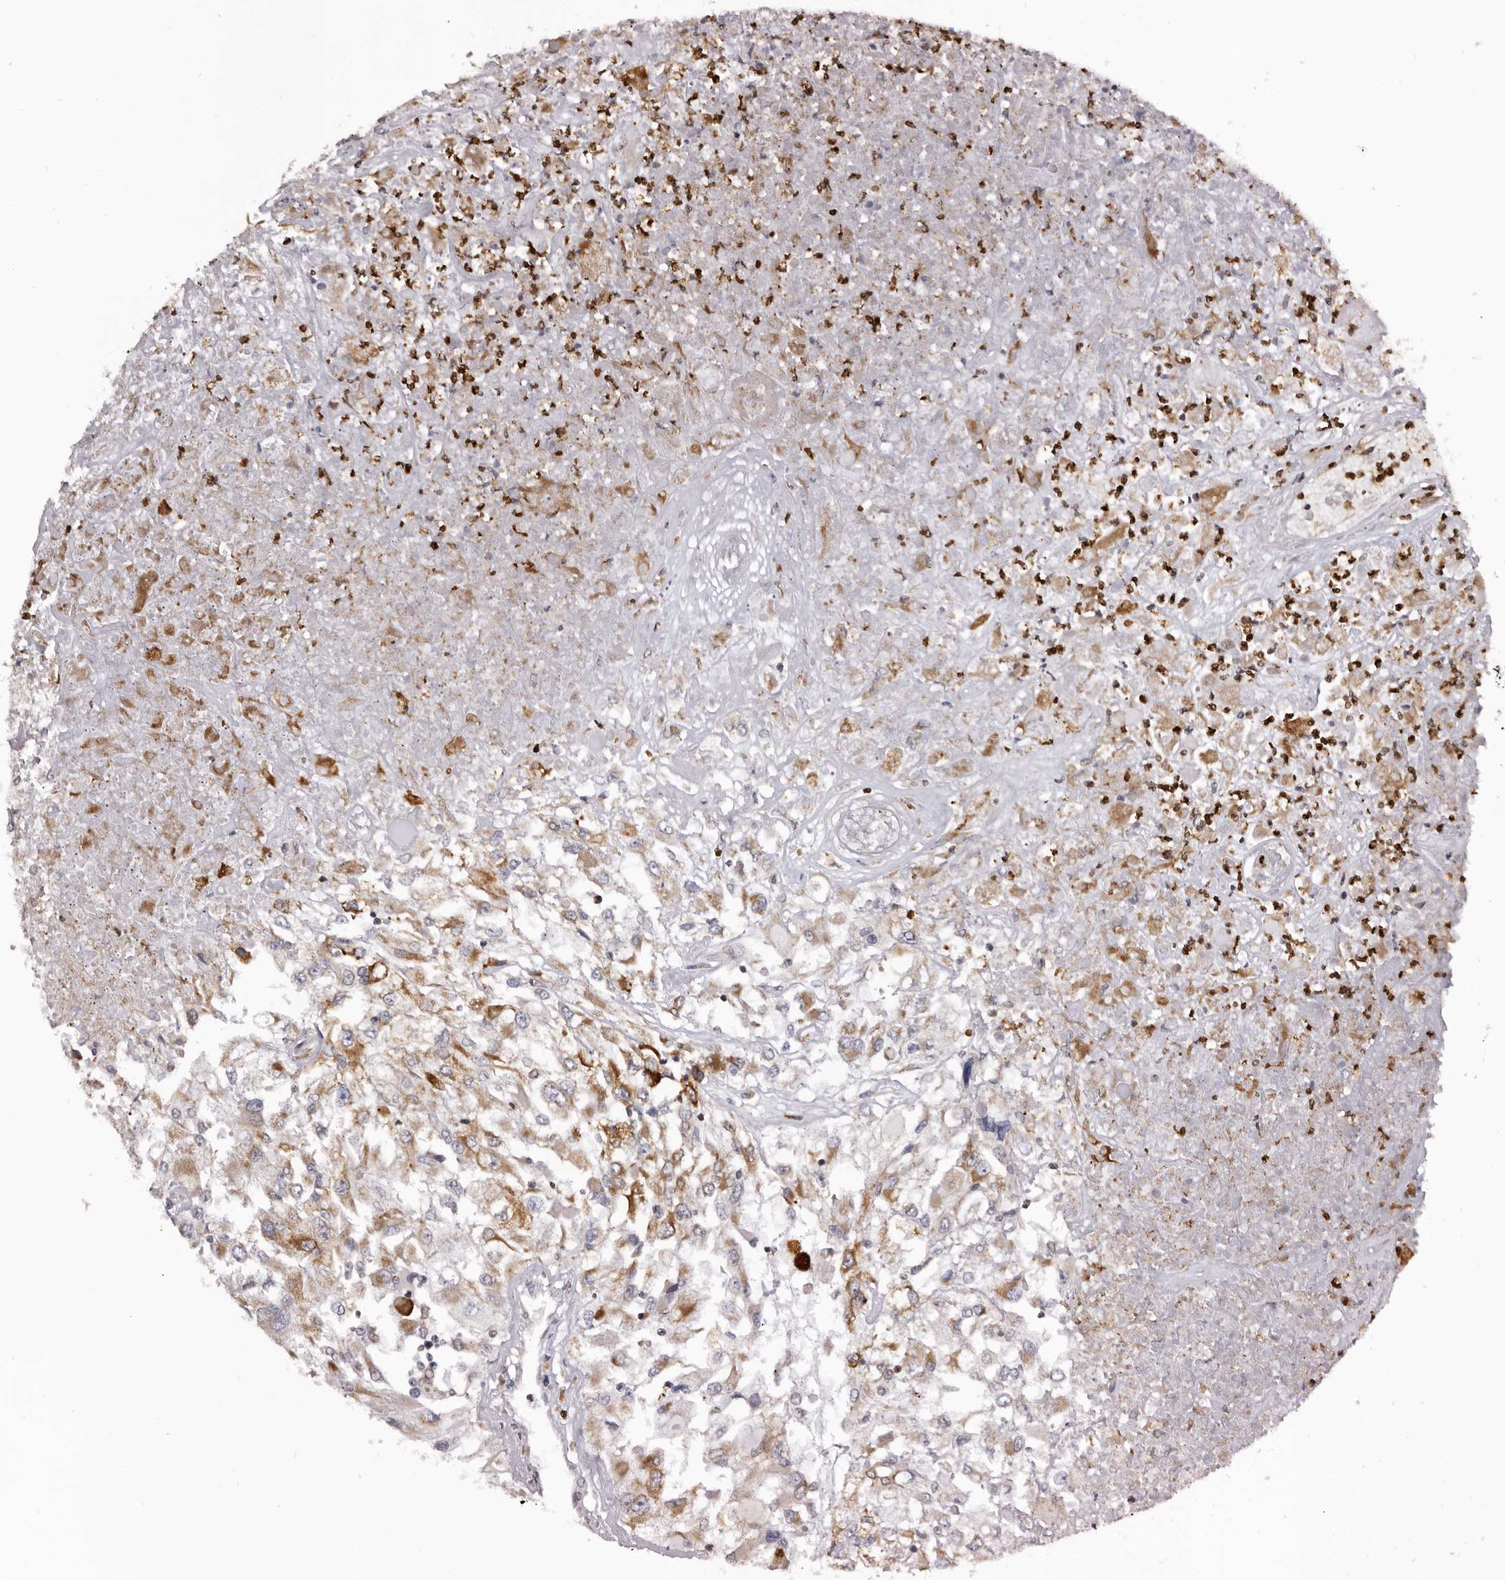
{"staining": {"intensity": "moderate", "quantity": ">75%", "location": "cytoplasmic/membranous"}, "tissue": "renal cancer", "cell_type": "Tumor cells", "image_type": "cancer", "snomed": [{"axis": "morphology", "description": "Adenocarcinoma, NOS"}, {"axis": "topography", "description": "Kidney"}], "caption": "About >75% of tumor cells in human renal cancer show moderate cytoplasmic/membranous protein expression as visualized by brown immunohistochemical staining.", "gene": "C4orf3", "patient": {"sex": "female", "age": 52}}